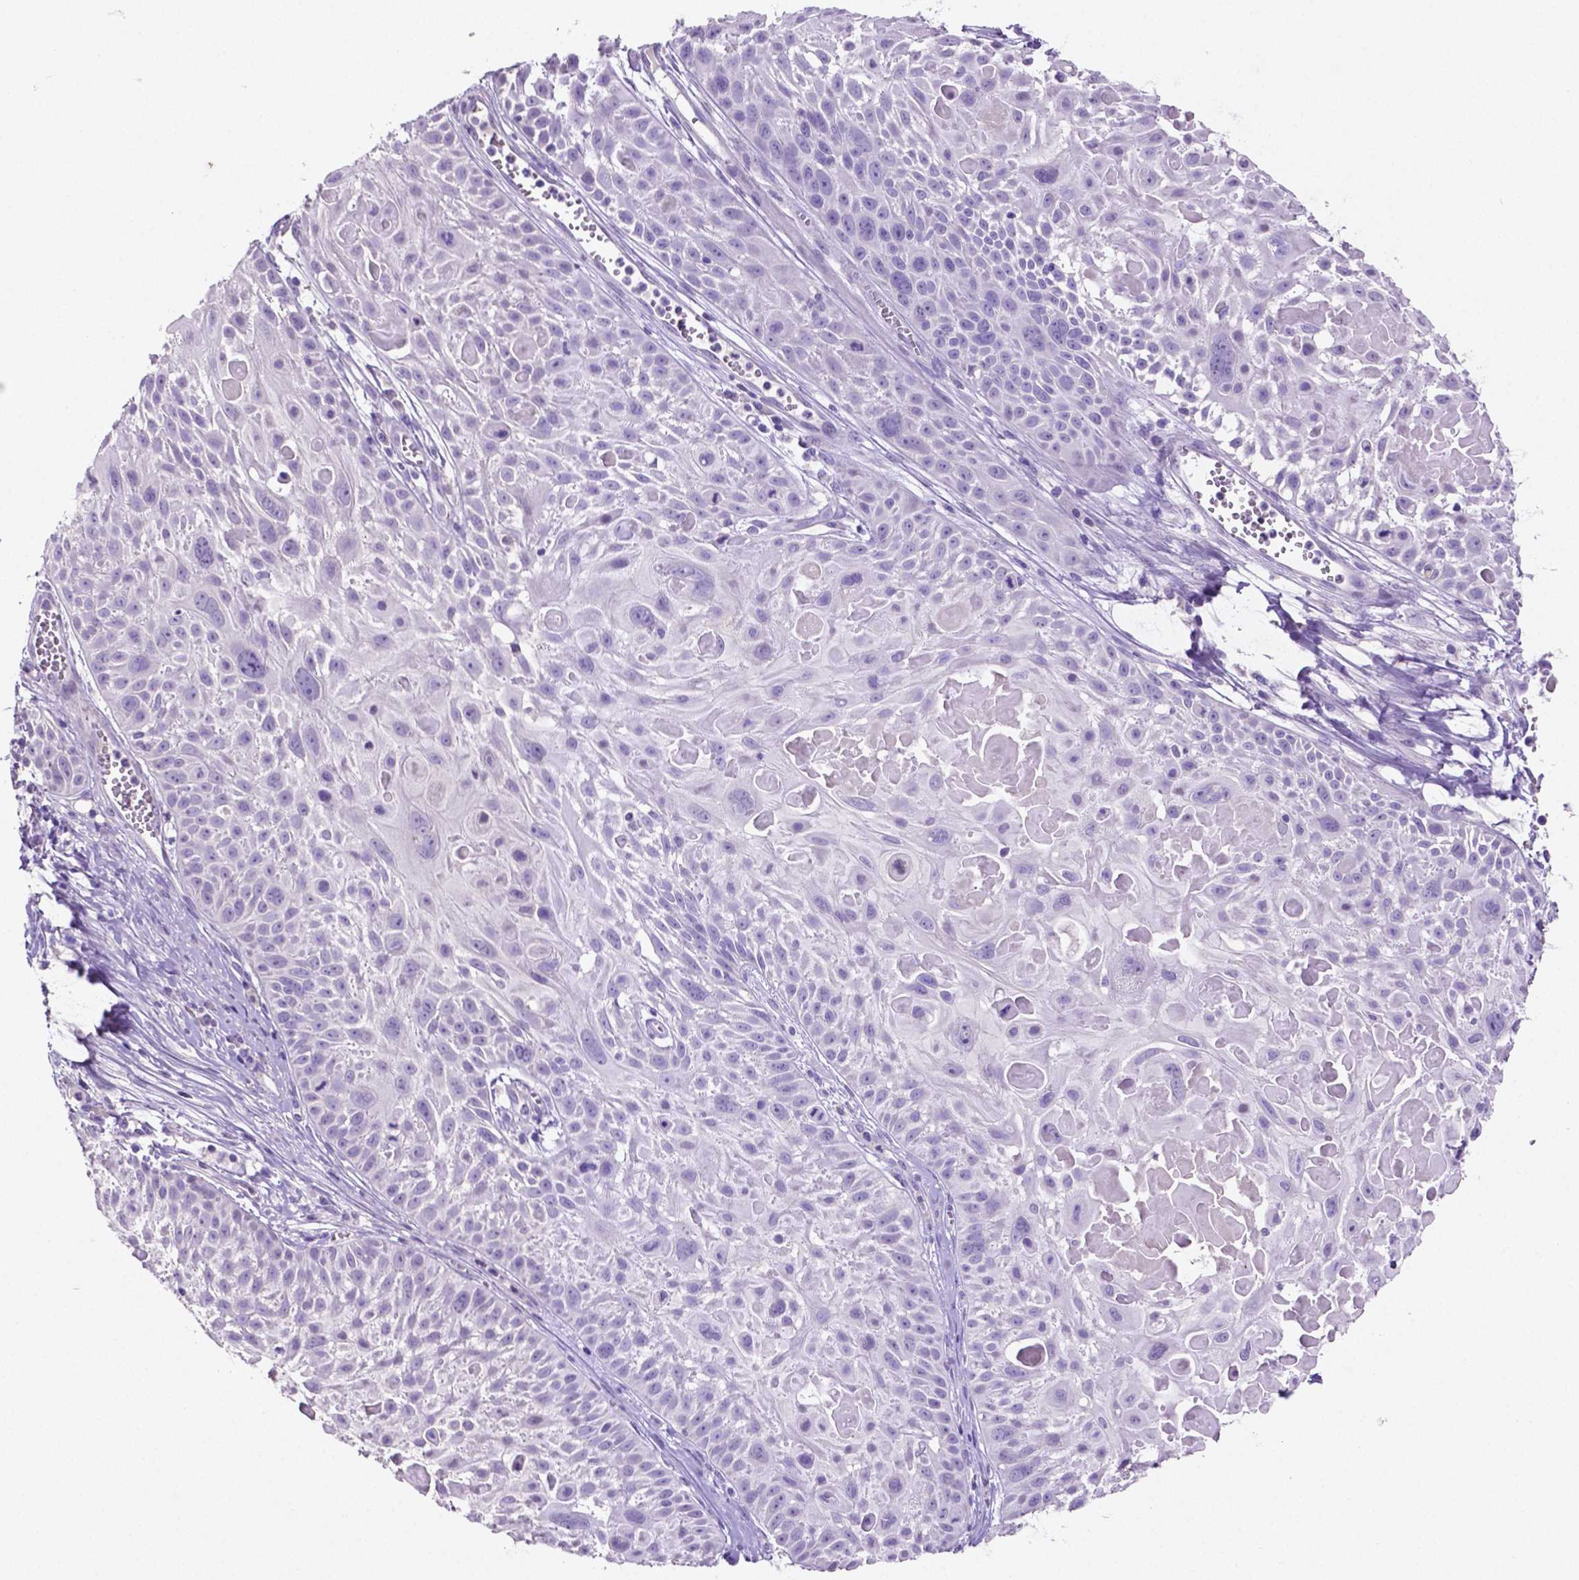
{"staining": {"intensity": "negative", "quantity": "none", "location": "none"}, "tissue": "skin cancer", "cell_type": "Tumor cells", "image_type": "cancer", "snomed": [{"axis": "morphology", "description": "Squamous cell carcinoma, NOS"}, {"axis": "topography", "description": "Skin"}, {"axis": "topography", "description": "Anal"}], "caption": "Immunohistochemistry (IHC) of human skin squamous cell carcinoma demonstrates no positivity in tumor cells. (Brightfield microscopy of DAB IHC at high magnification).", "gene": "SLC22A2", "patient": {"sex": "female", "age": 75}}